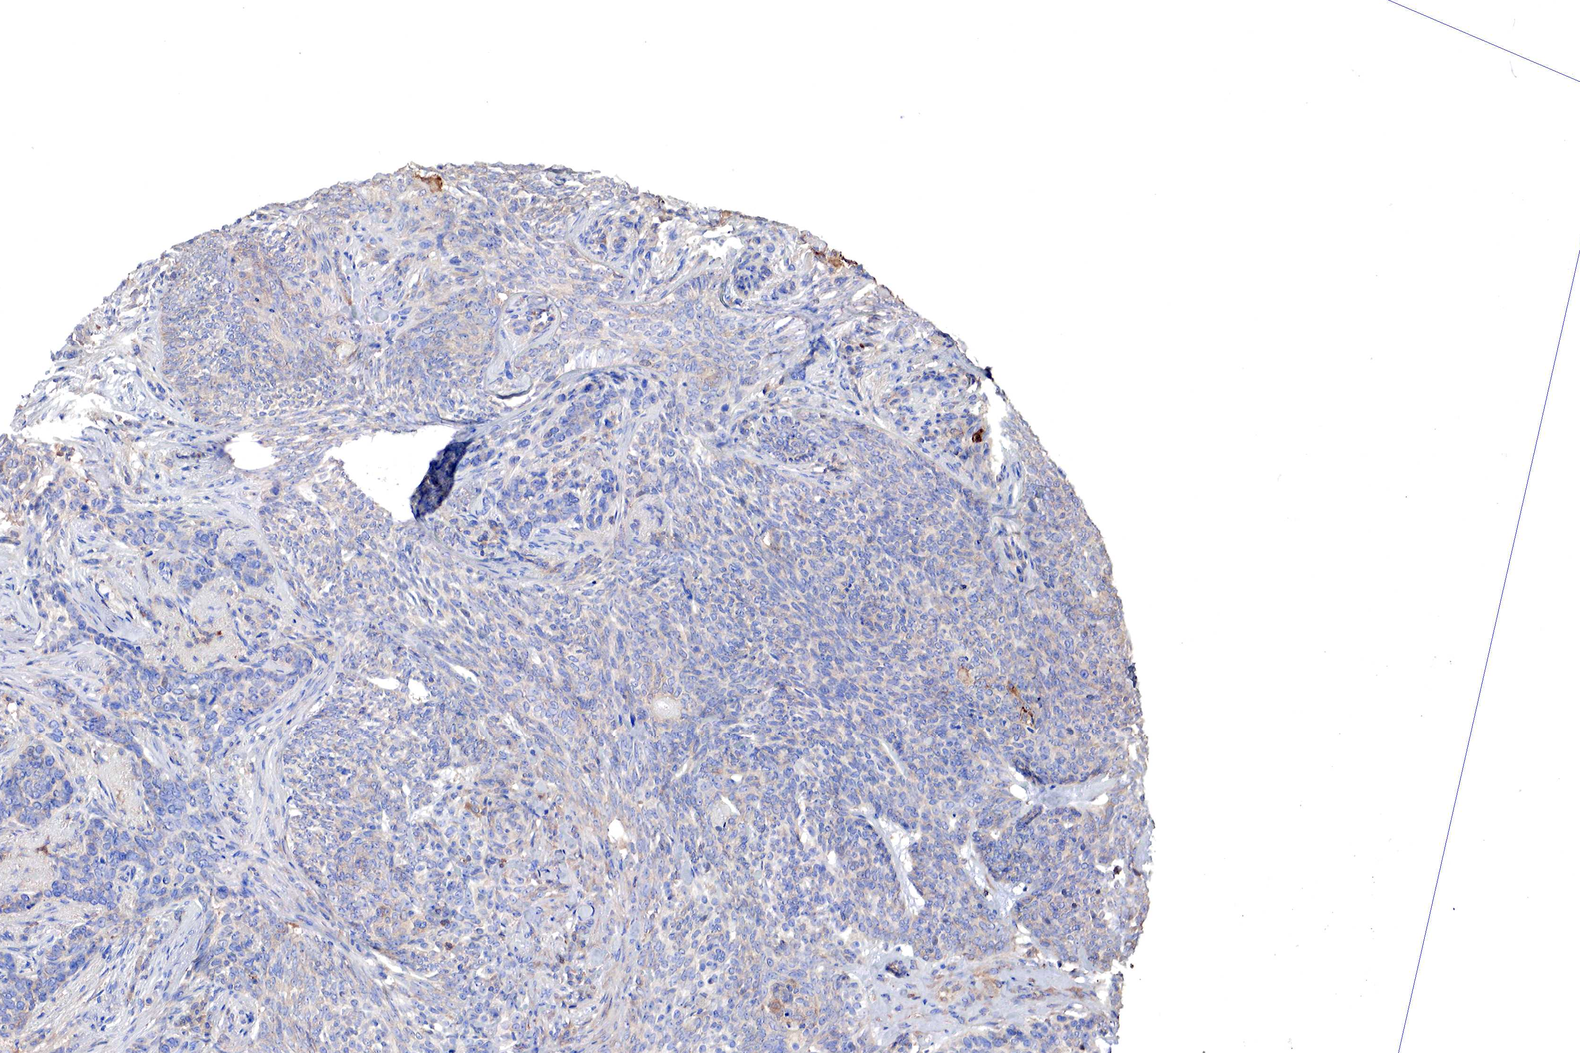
{"staining": {"intensity": "weak", "quantity": "<25%", "location": "cytoplasmic/membranous"}, "tissue": "skin cancer", "cell_type": "Tumor cells", "image_type": "cancer", "snomed": [{"axis": "morphology", "description": "Basal cell carcinoma"}, {"axis": "topography", "description": "Skin"}], "caption": "IHC photomicrograph of neoplastic tissue: skin cancer (basal cell carcinoma) stained with DAB demonstrates no significant protein expression in tumor cells.", "gene": "G6PD", "patient": {"sex": "male", "age": 89}}